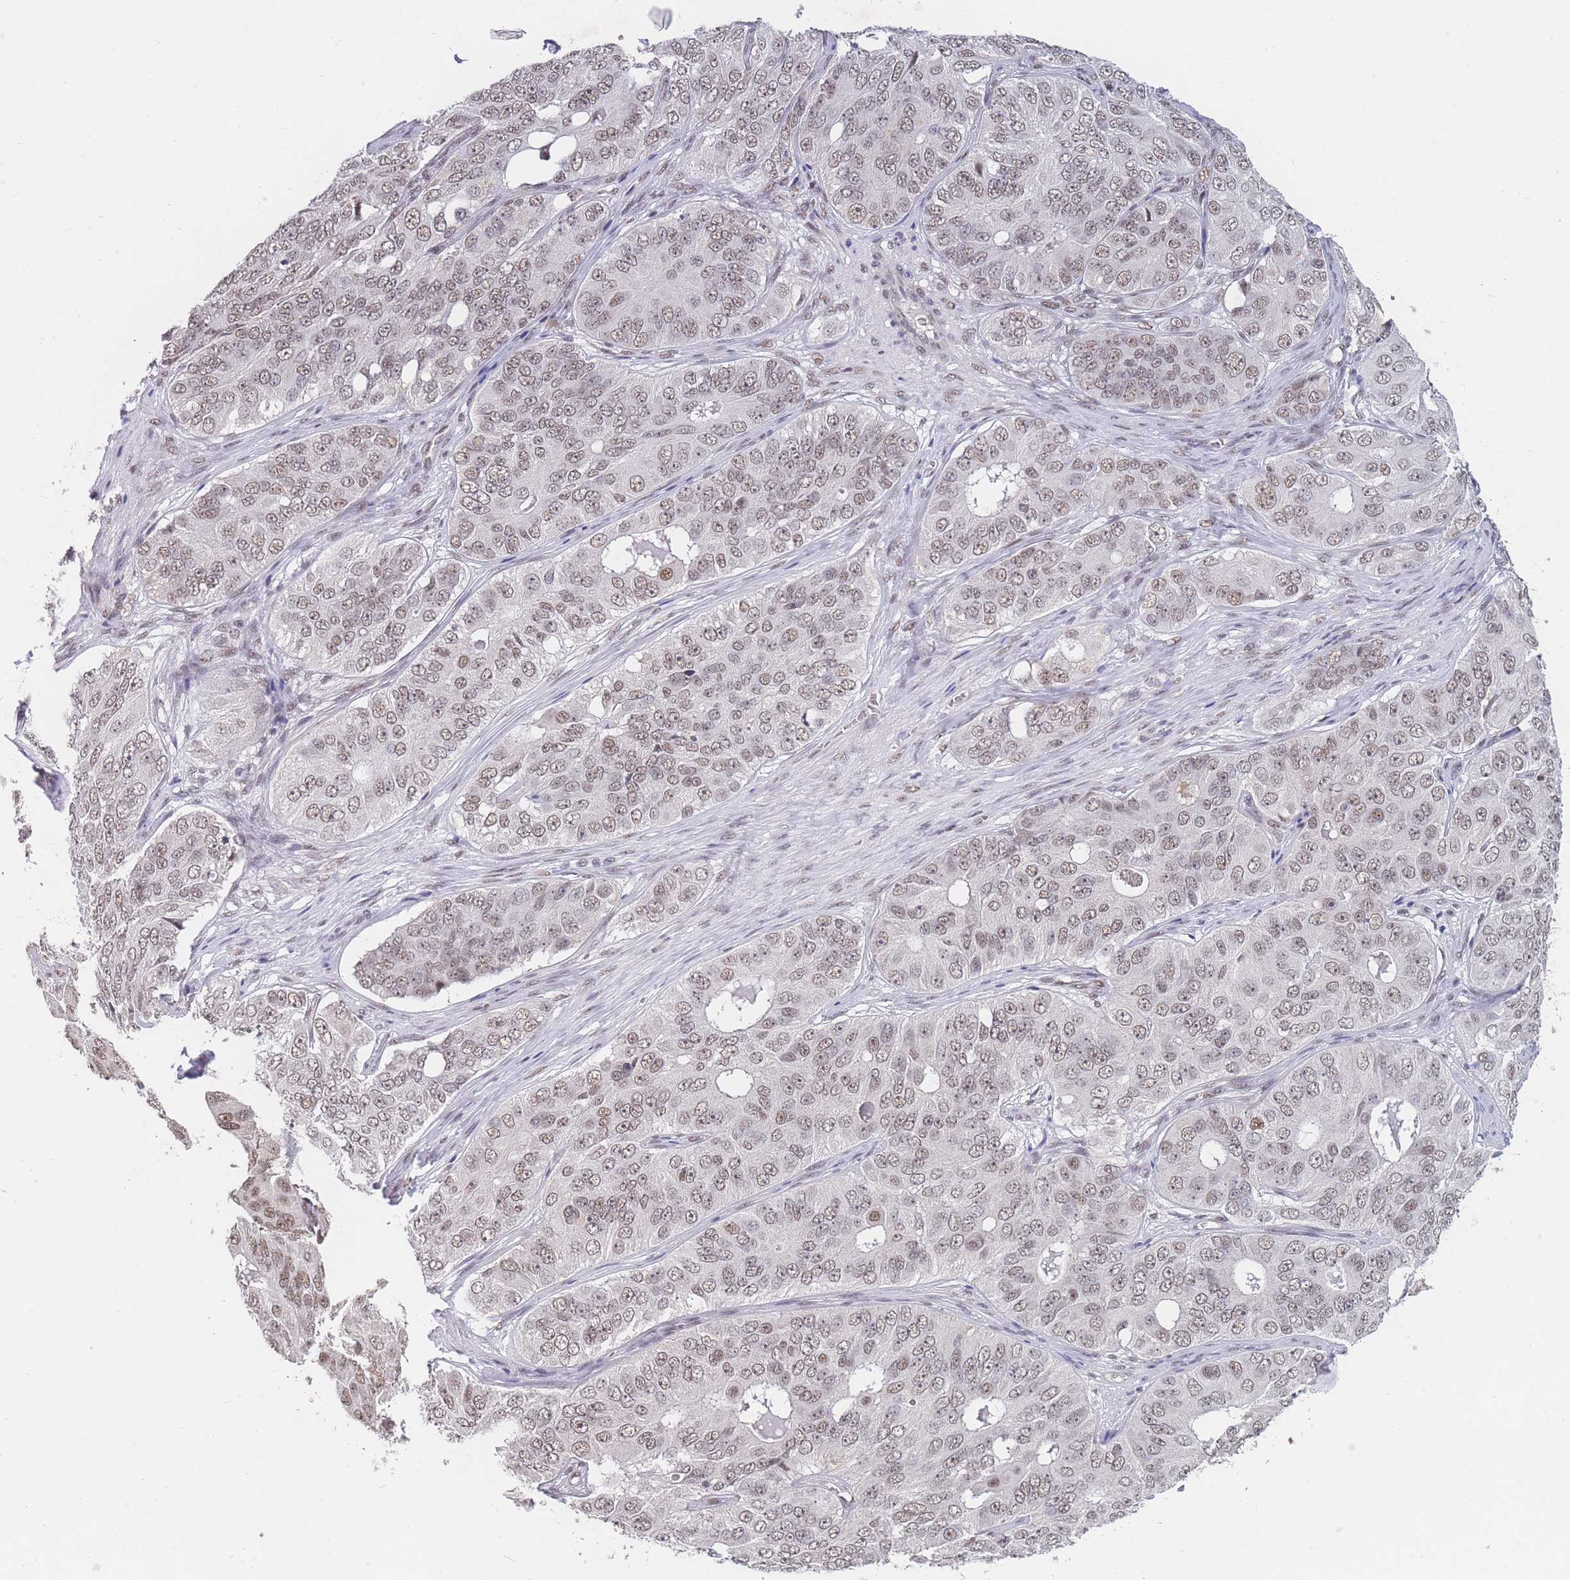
{"staining": {"intensity": "moderate", "quantity": ">75%", "location": "cytoplasmic/membranous,nuclear"}, "tissue": "ovarian cancer", "cell_type": "Tumor cells", "image_type": "cancer", "snomed": [{"axis": "morphology", "description": "Carcinoma, endometroid"}, {"axis": "topography", "description": "Ovary"}], "caption": "High-magnification brightfield microscopy of endometroid carcinoma (ovarian) stained with DAB (3,3'-diaminobenzidine) (brown) and counterstained with hematoxylin (blue). tumor cells exhibit moderate cytoplasmic/membranous and nuclear expression is identified in approximately>75% of cells.", "gene": "SNRPA1", "patient": {"sex": "female", "age": 51}}